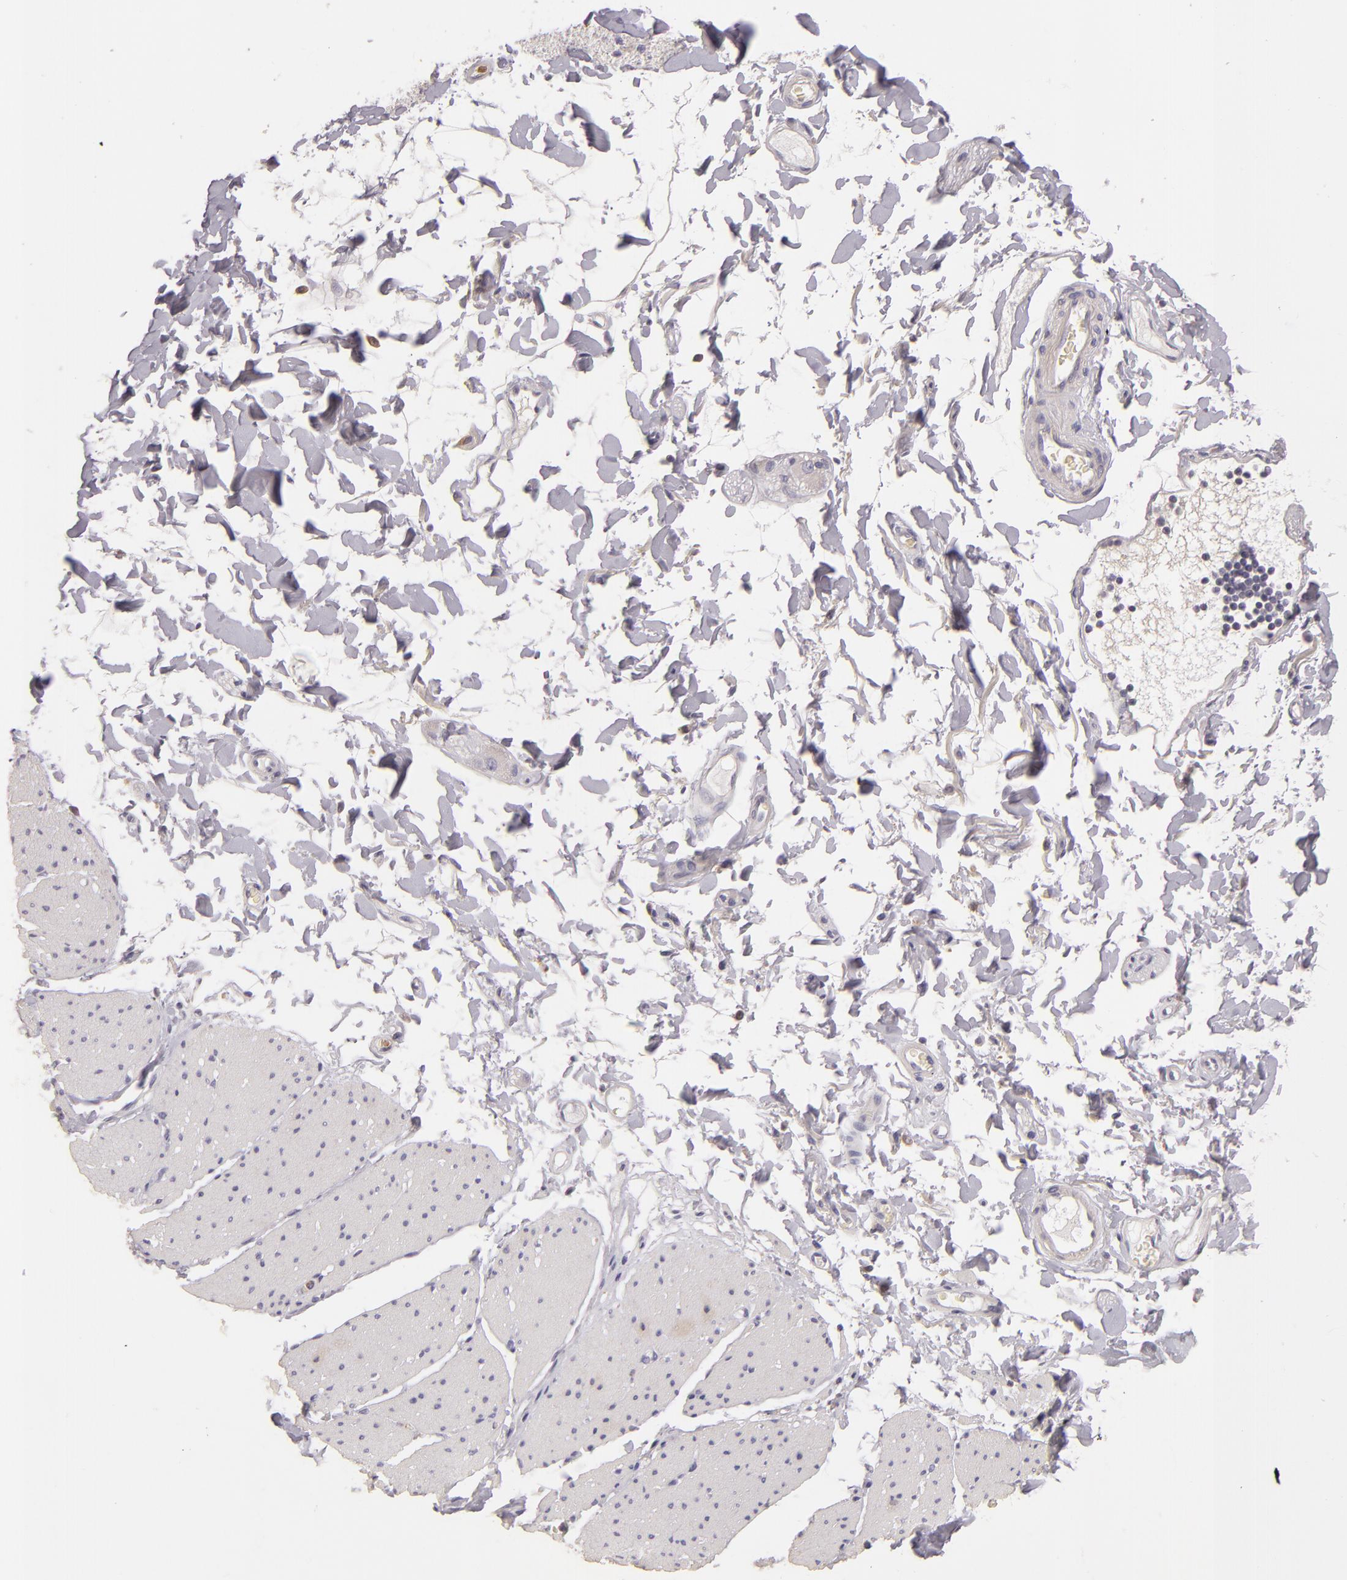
{"staining": {"intensity": "negative", "quantity": "none", "location": "none"}, "tissue": "adipose tissue", "cell_type": "Adipocytes", "image_type": "normal", "snomed": [{"axis": "morphology", "description": "Normal tissue, NOS"}, {"axis": "topography", "description": "Duodenum"}], "caption": "The histopathology image exhibits no staining of adipocytes in unremarkable adipose tissue.", "gene": "TLR8", "patient": {"sex": "male", "age": 63}}